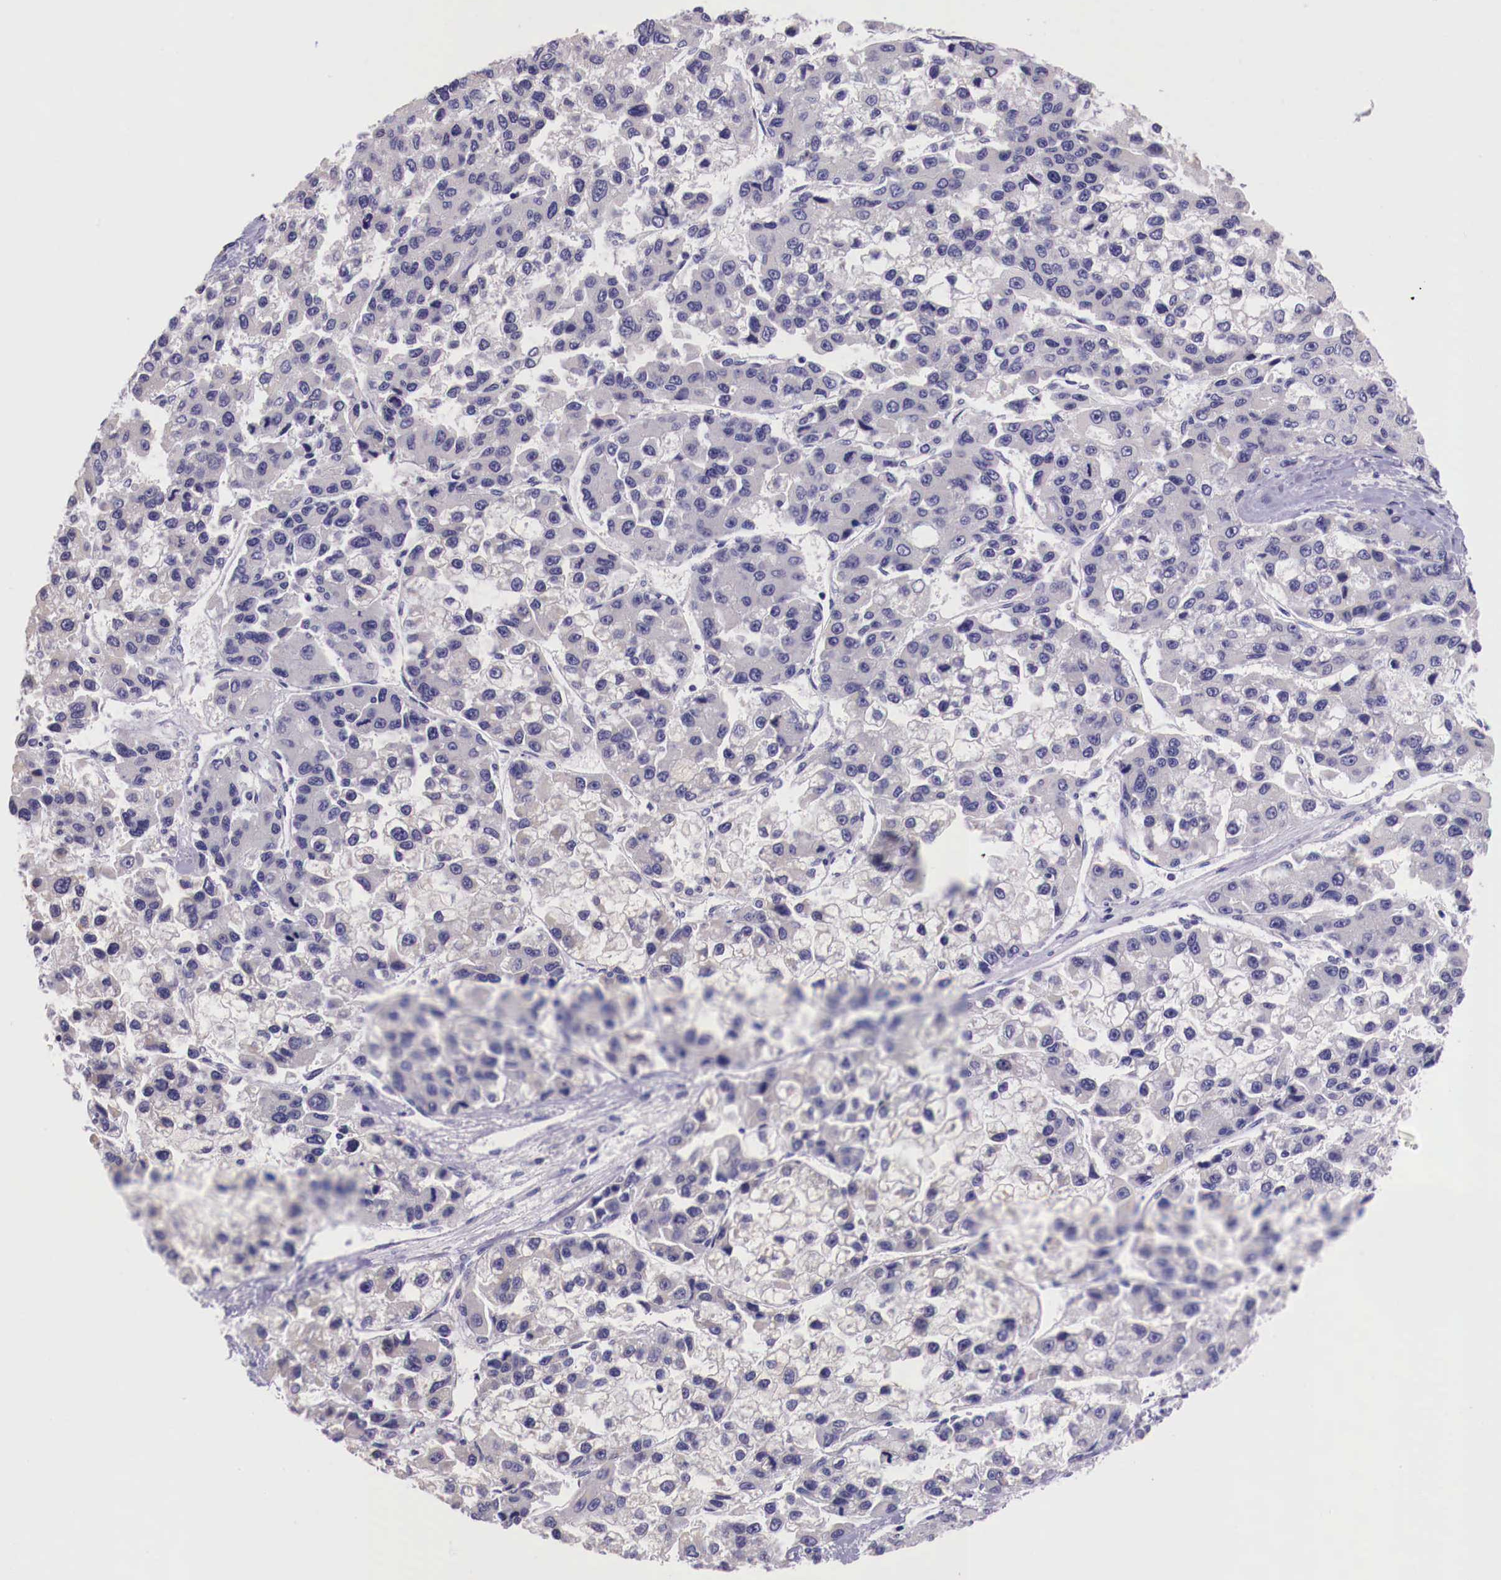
{"staining": {"intensity": "negative", "quantity": "none", "location": "none"}, "tissue": "liver cancer", "cell_type": "Tumor cells", "image_type": "cancer", "snomed": [{"axis": "morphology", "description": "Carcinoma, Hepatocellular, NOS"}, {"axis": "topography", "description": "Liver"}], "caption": "A micrograph of hepatocellular carcinoma (liver) stained for a protein displays no brown staining in tumor cells.", "gene": "GRIPAP1", "patient": {"sex": "female", "age": 66}}